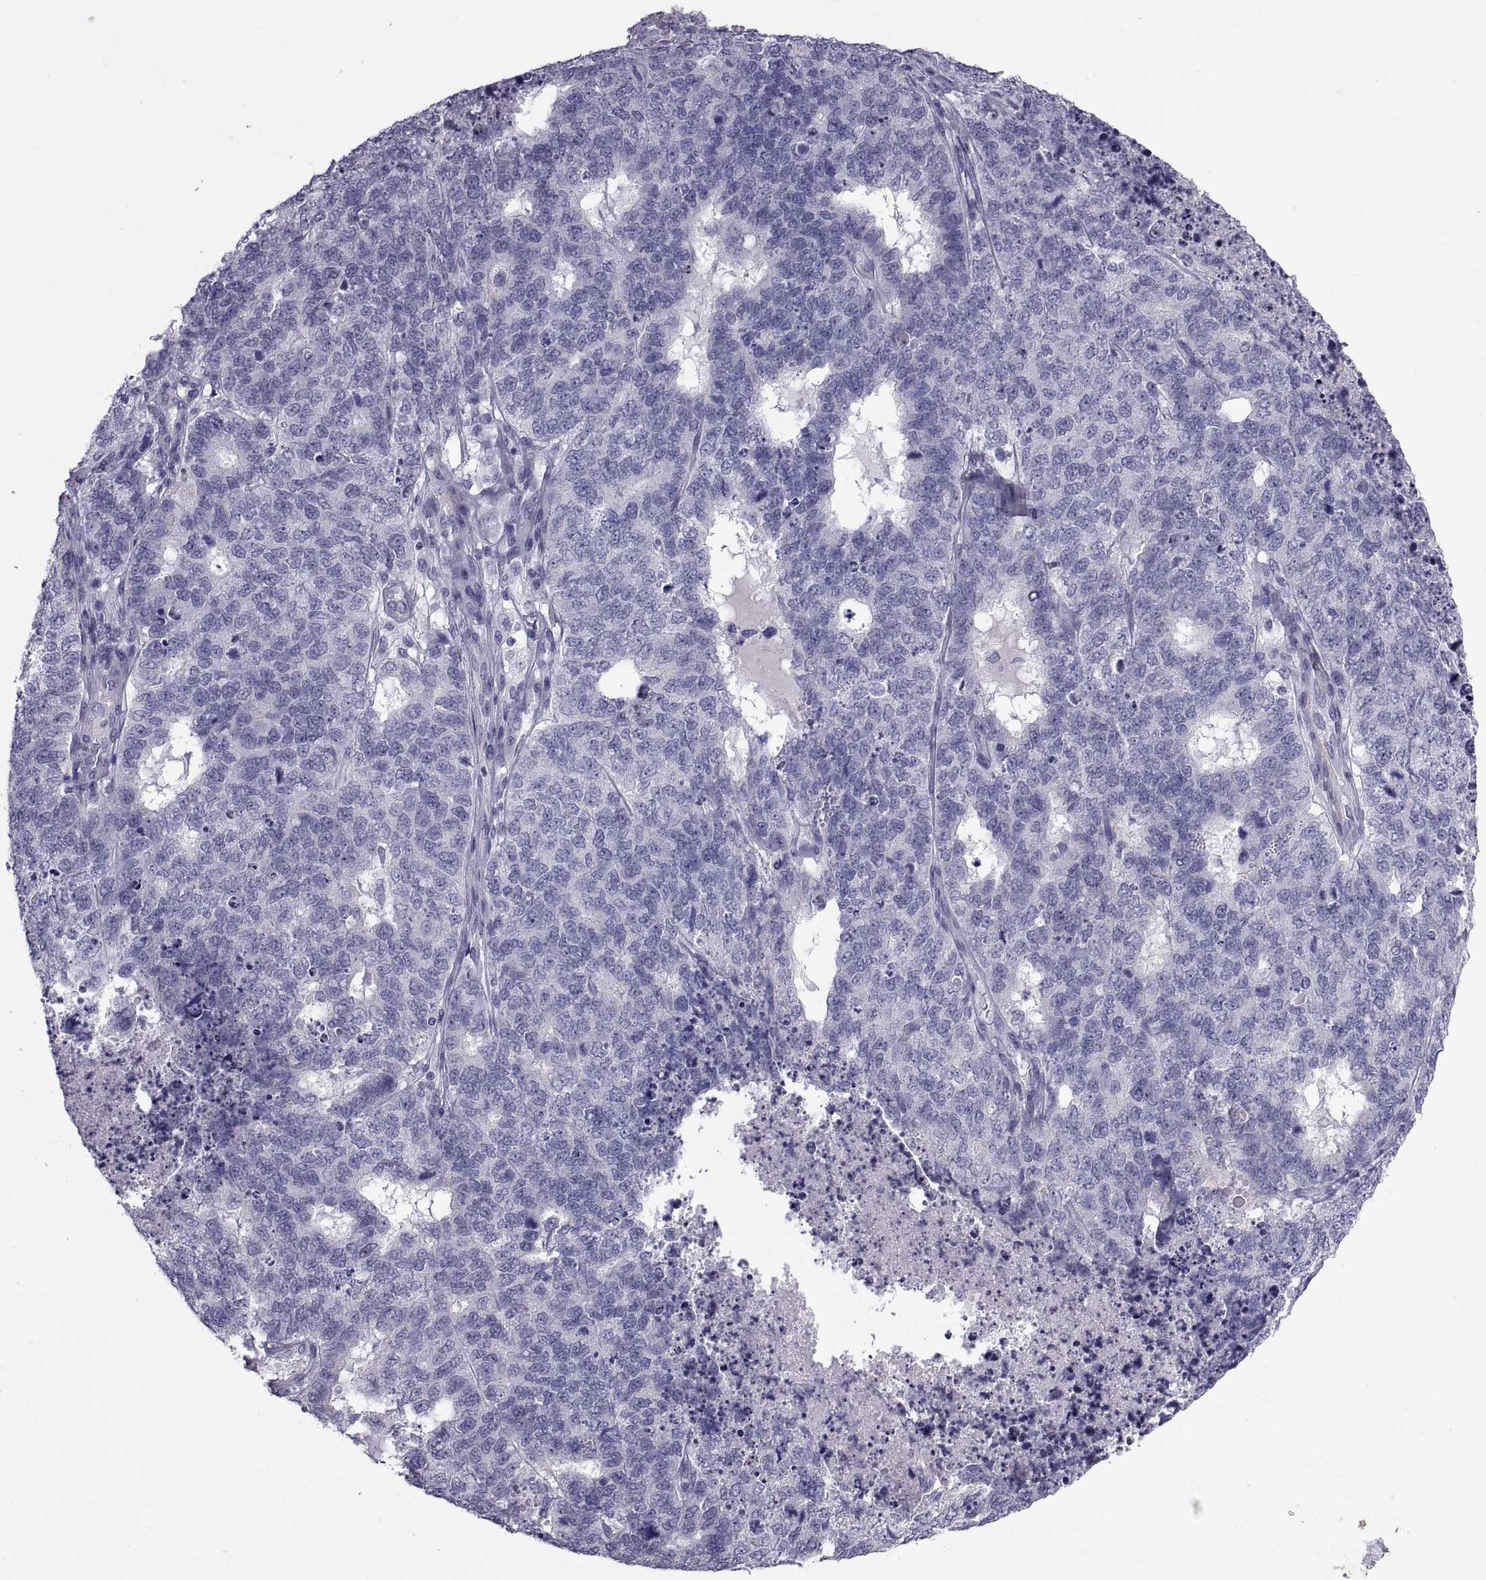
{"staining": {"intensity": "negative", "quantity": "none", "location": "none"}, "tissue": "cervical cancer", "cell_type": "Tumor cells", "image_type": "cancer", "snomed": [{"axis": "morphology", "description": "Squamous cell carcinoma, NOS"}, {"axis": "topography", "description": "Cervix"}], "caption": "DAB immunohistochemical staining of human cervical cancer exhibits no significant positivity in tumor cells.", "gene": "MAGEB1", "patient": {"sex": "female", "age": 63}}